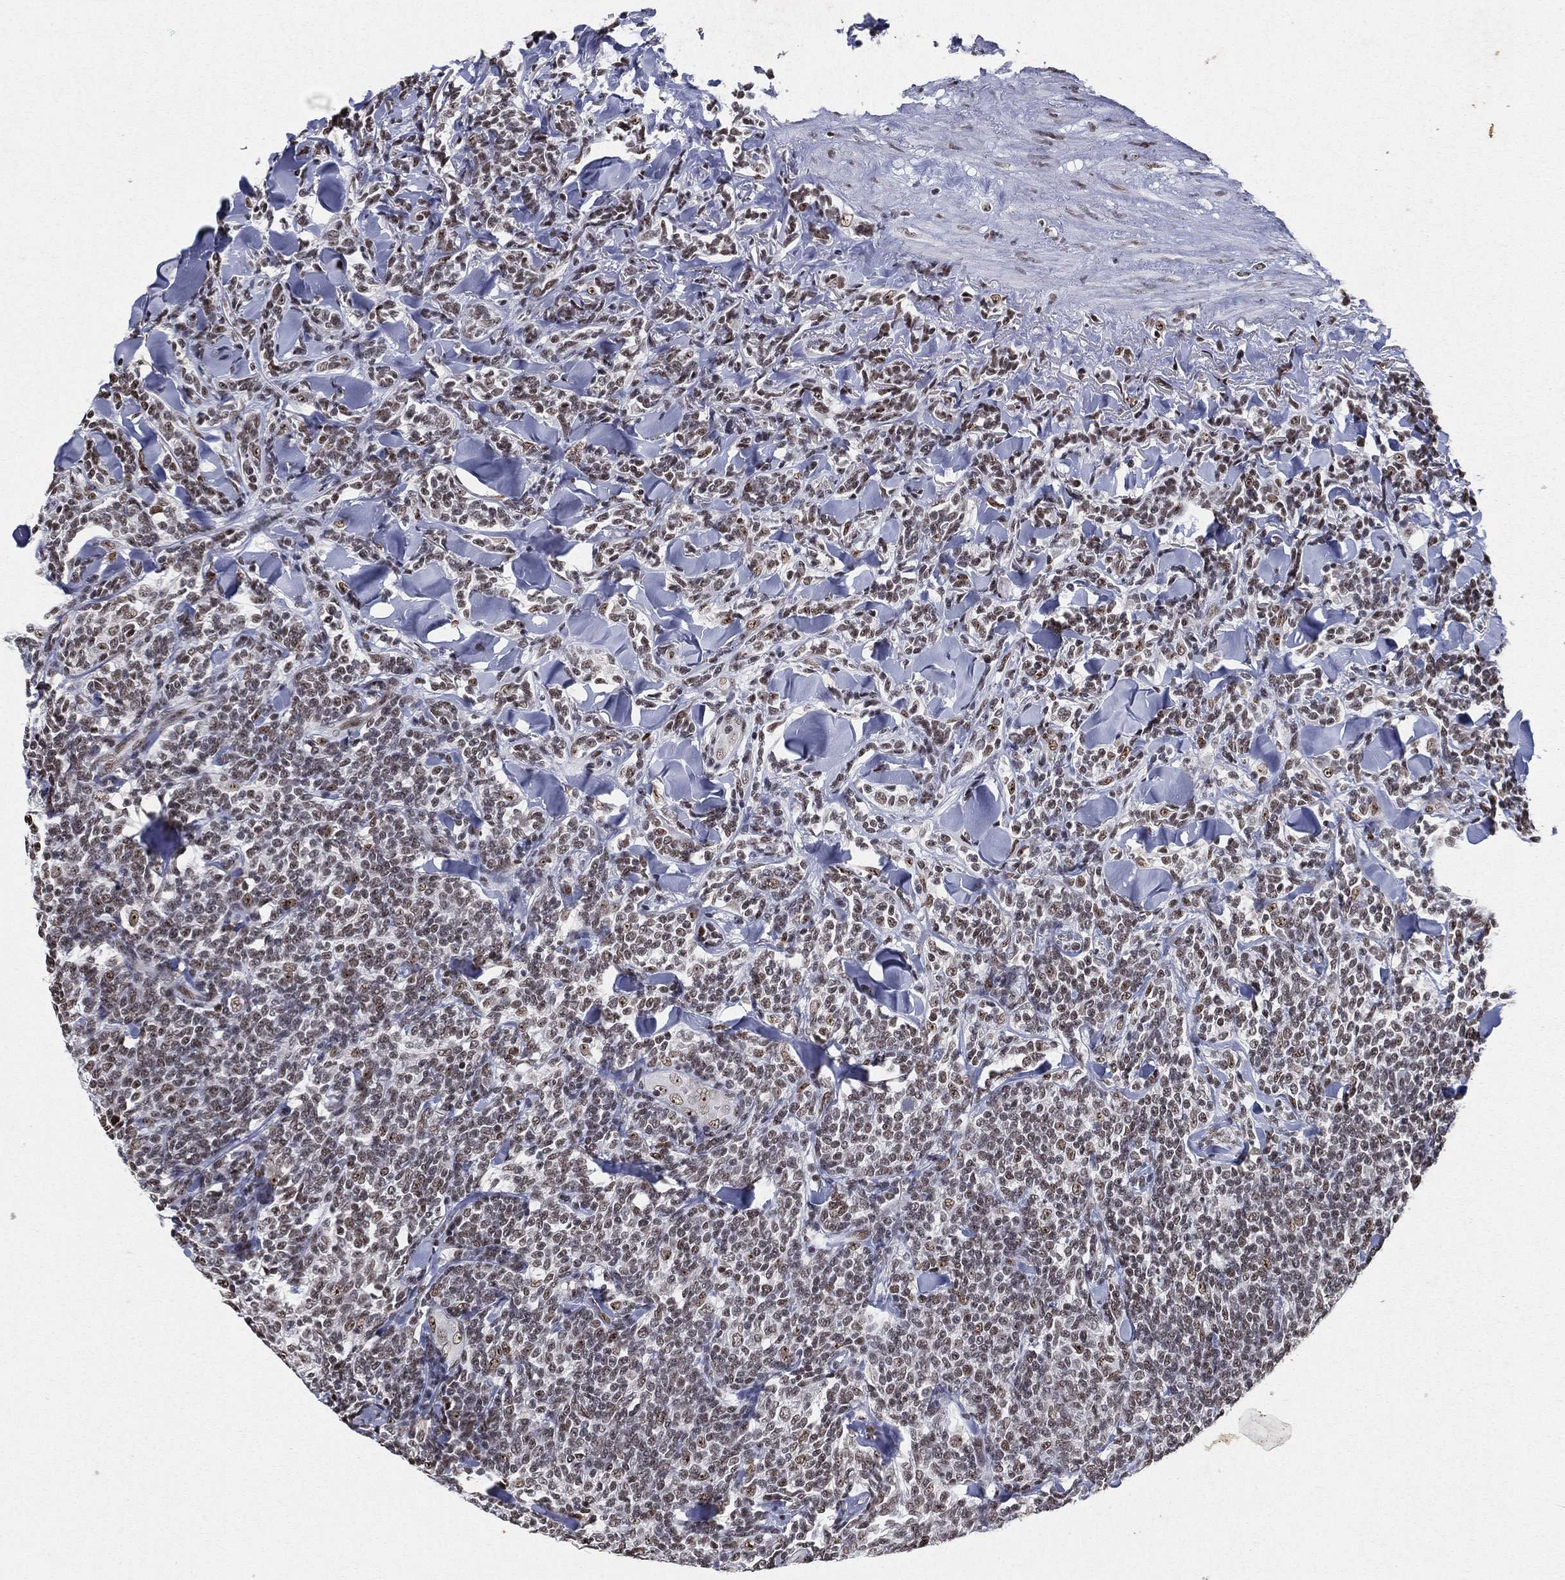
{"staining": {"intensity": "weak", "quantity": "25%-75%", "location": "nuclear"}, "tissue": "lymphoma", "cell_type": "Tumor cells", "image_type": "cancer", "snomed": [{"axis": "morphology", "description": "Malignant lymphoma, non-Hodgkin's type, Low grade"}, {"axis": "topography", "description": "Lymph node"}], "caption": "Low-grade malignant lymphoma, non-Hodgkin's type stained for a protein shows weak nuclear positivity in tumor cells. (DAB IHC with brightfield microscopy, high magnification).", "gene": "DDX27", "patient": {"sex": "female", "age": 56}}